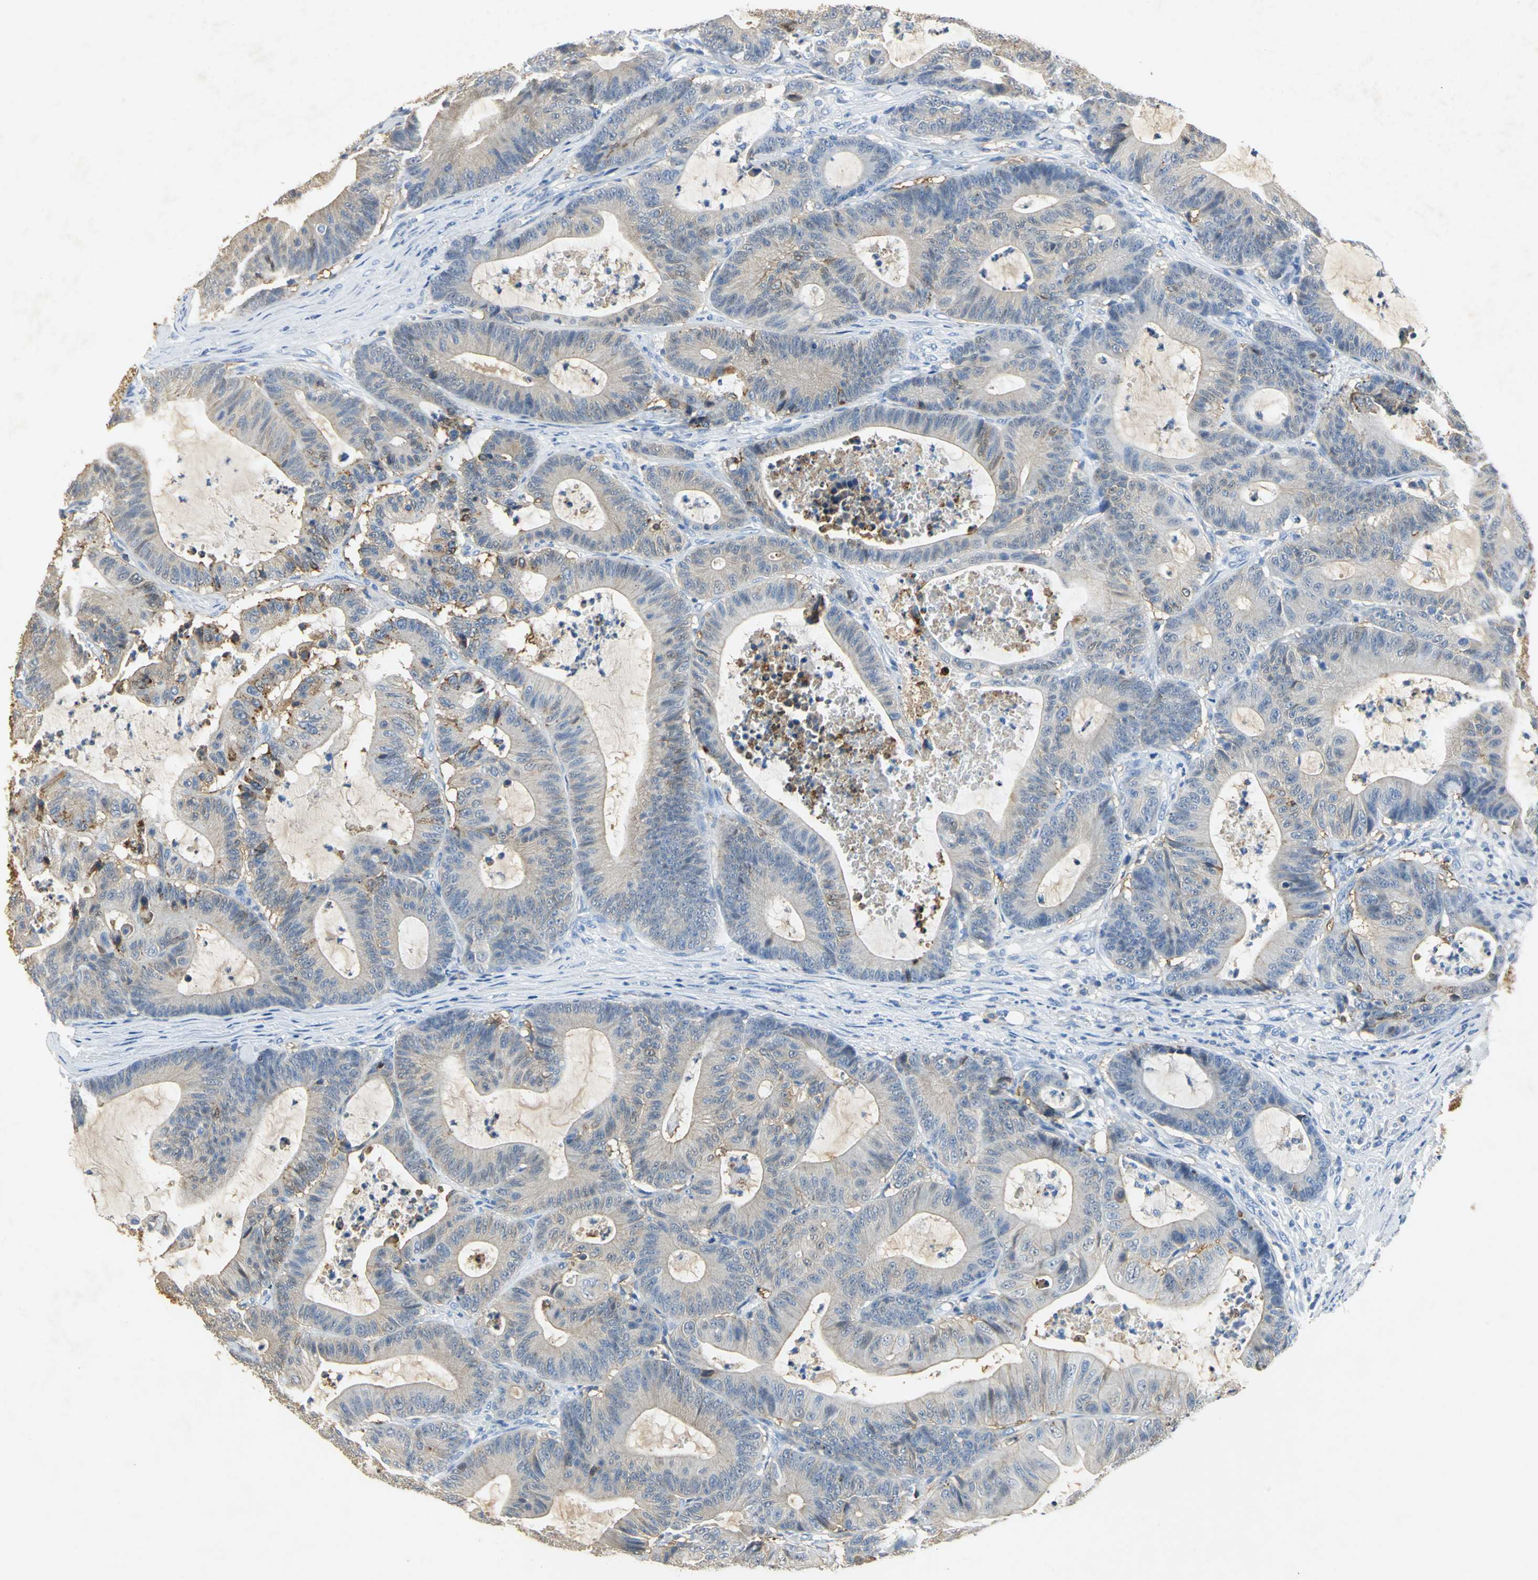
{"staining": {"intensity": "weak", "quantity": "<25%", "location": "cytoplasmic/membranous"}, "tissue": "colorectal cancer", "cell_type": "Tumor cells", "image_type": "cancer", "snomed": [{"axis": "morphology", "description": "Adenocarcinoma, NOS"}, {"axis": "topography", "description": "Colon"}], "caption": "Adenocarcinoma (colorectal) was stained to show a protein in brown. There is no significant expression in tumor cells.", "gene": "ANXA4", "patient": {"sex": "female", "age": 84}}